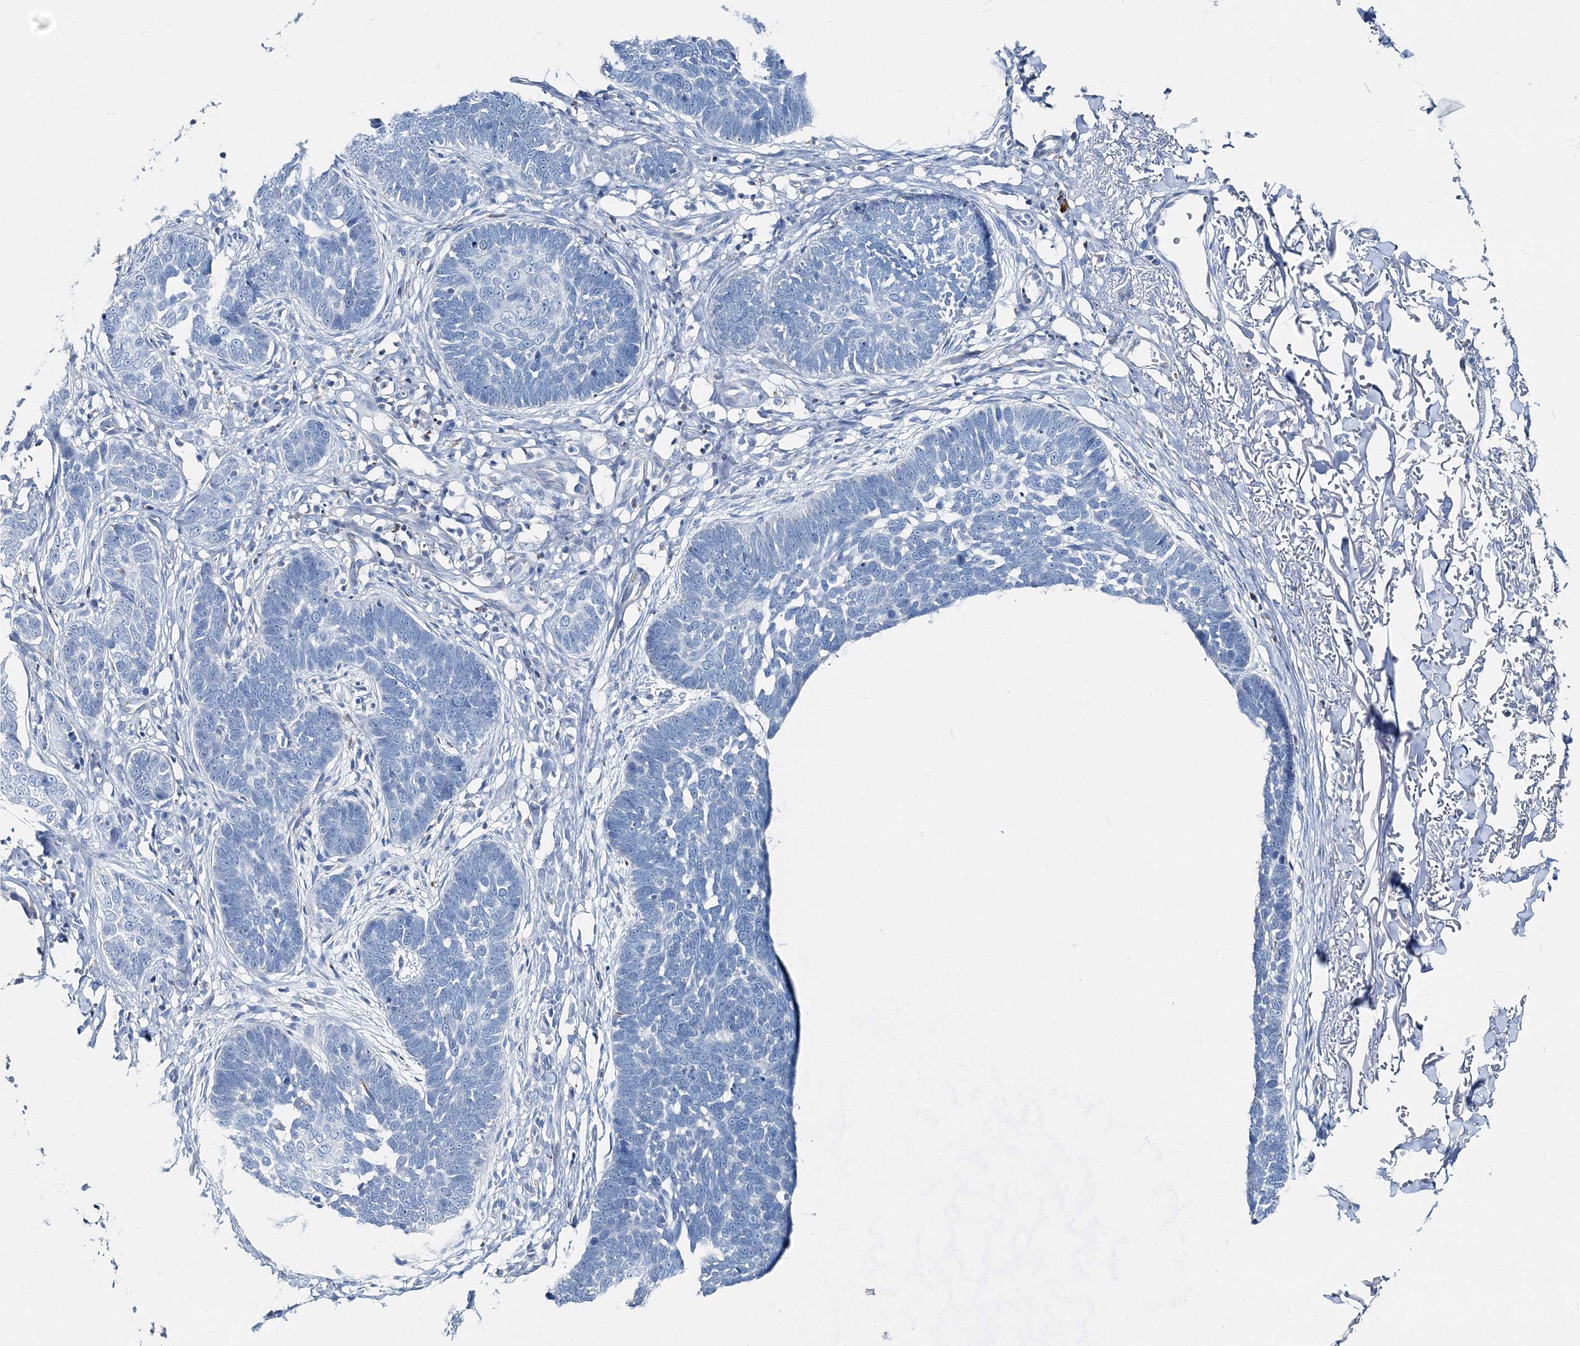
{"staining": {"intensity": "negative", "quantity": "none", "location": "none"}, "tissue": "skin cancer", "cell_type": "Tumor cells", "image_type": "cancer", "snomed": [{"axis": "morphology", "description": "Normal tissue, NOS"}, {"axis": "morphology", "description": "Basal cell carcinoma"}, {"axis": "topography", "description": "Skin"}], "caption": "An immunohistochemistry micrograph of skin cancer is shown. There is no staining in tumor cells of skin cancer. The staining is performed using DAB brown chromogen with nuclei counter-stained in using hematoxylin.", "gene": "GABARAPL2", "patient": {"sex": "male", "age": 77}}